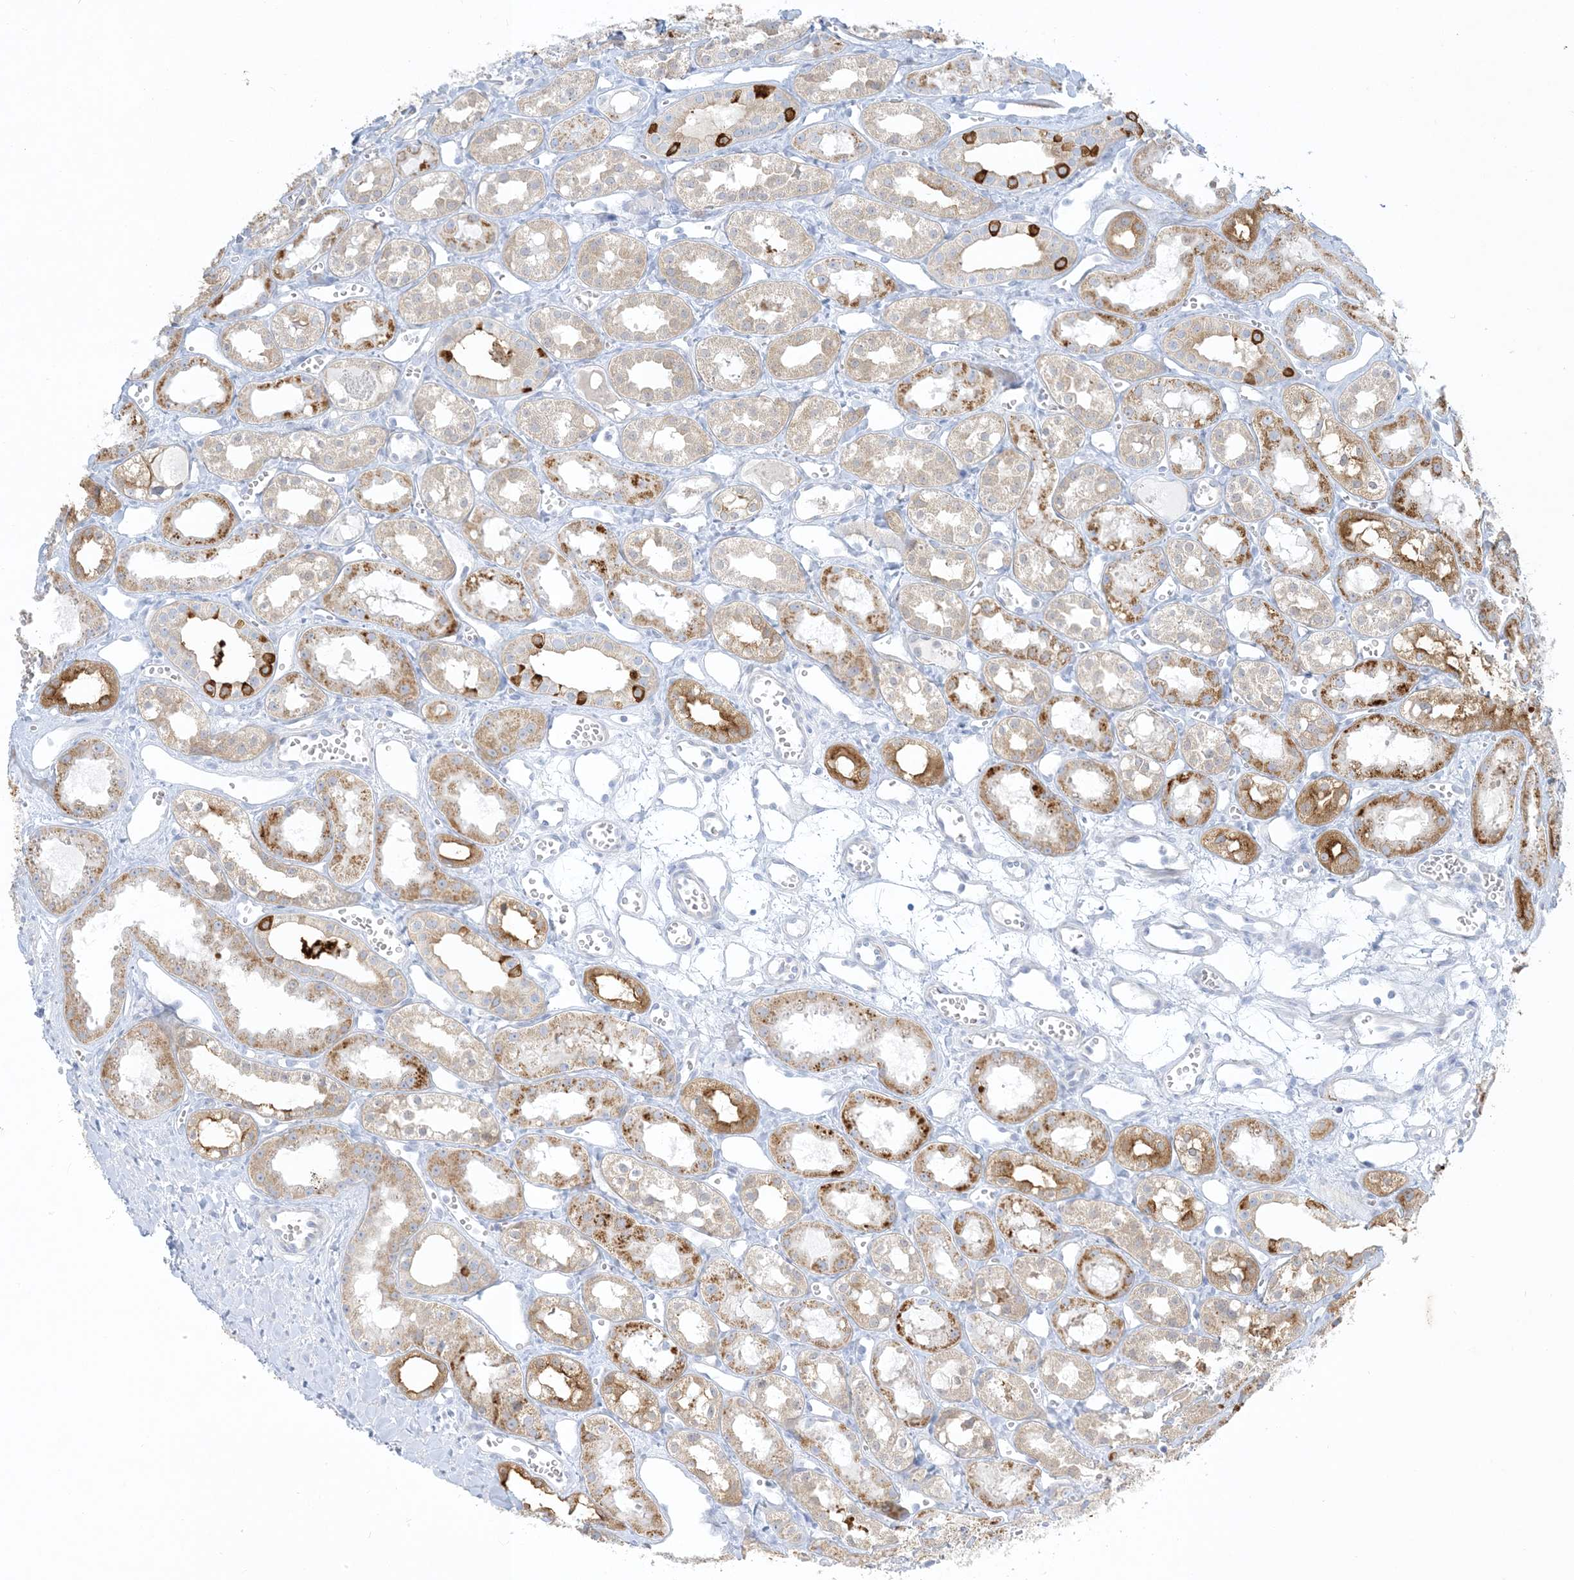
{"staining": {"intensity": "negative", "quantity": "none", "location": "none"}, "tissue": "kidney", "cell_type": "Cells in glomeruli", "image_type": "normal", "snomed": [{"axis": "morphology", "description": "Normal tissue, NOS"}, {"axis": "topography", "description": "Kidney"}], "caption": "This is an IHC histopathology image of normal kidney. There is no positivity in cells in glomeruli.", "gene": "XIRP2", "patient": {"sex": "male", "age": 16}}